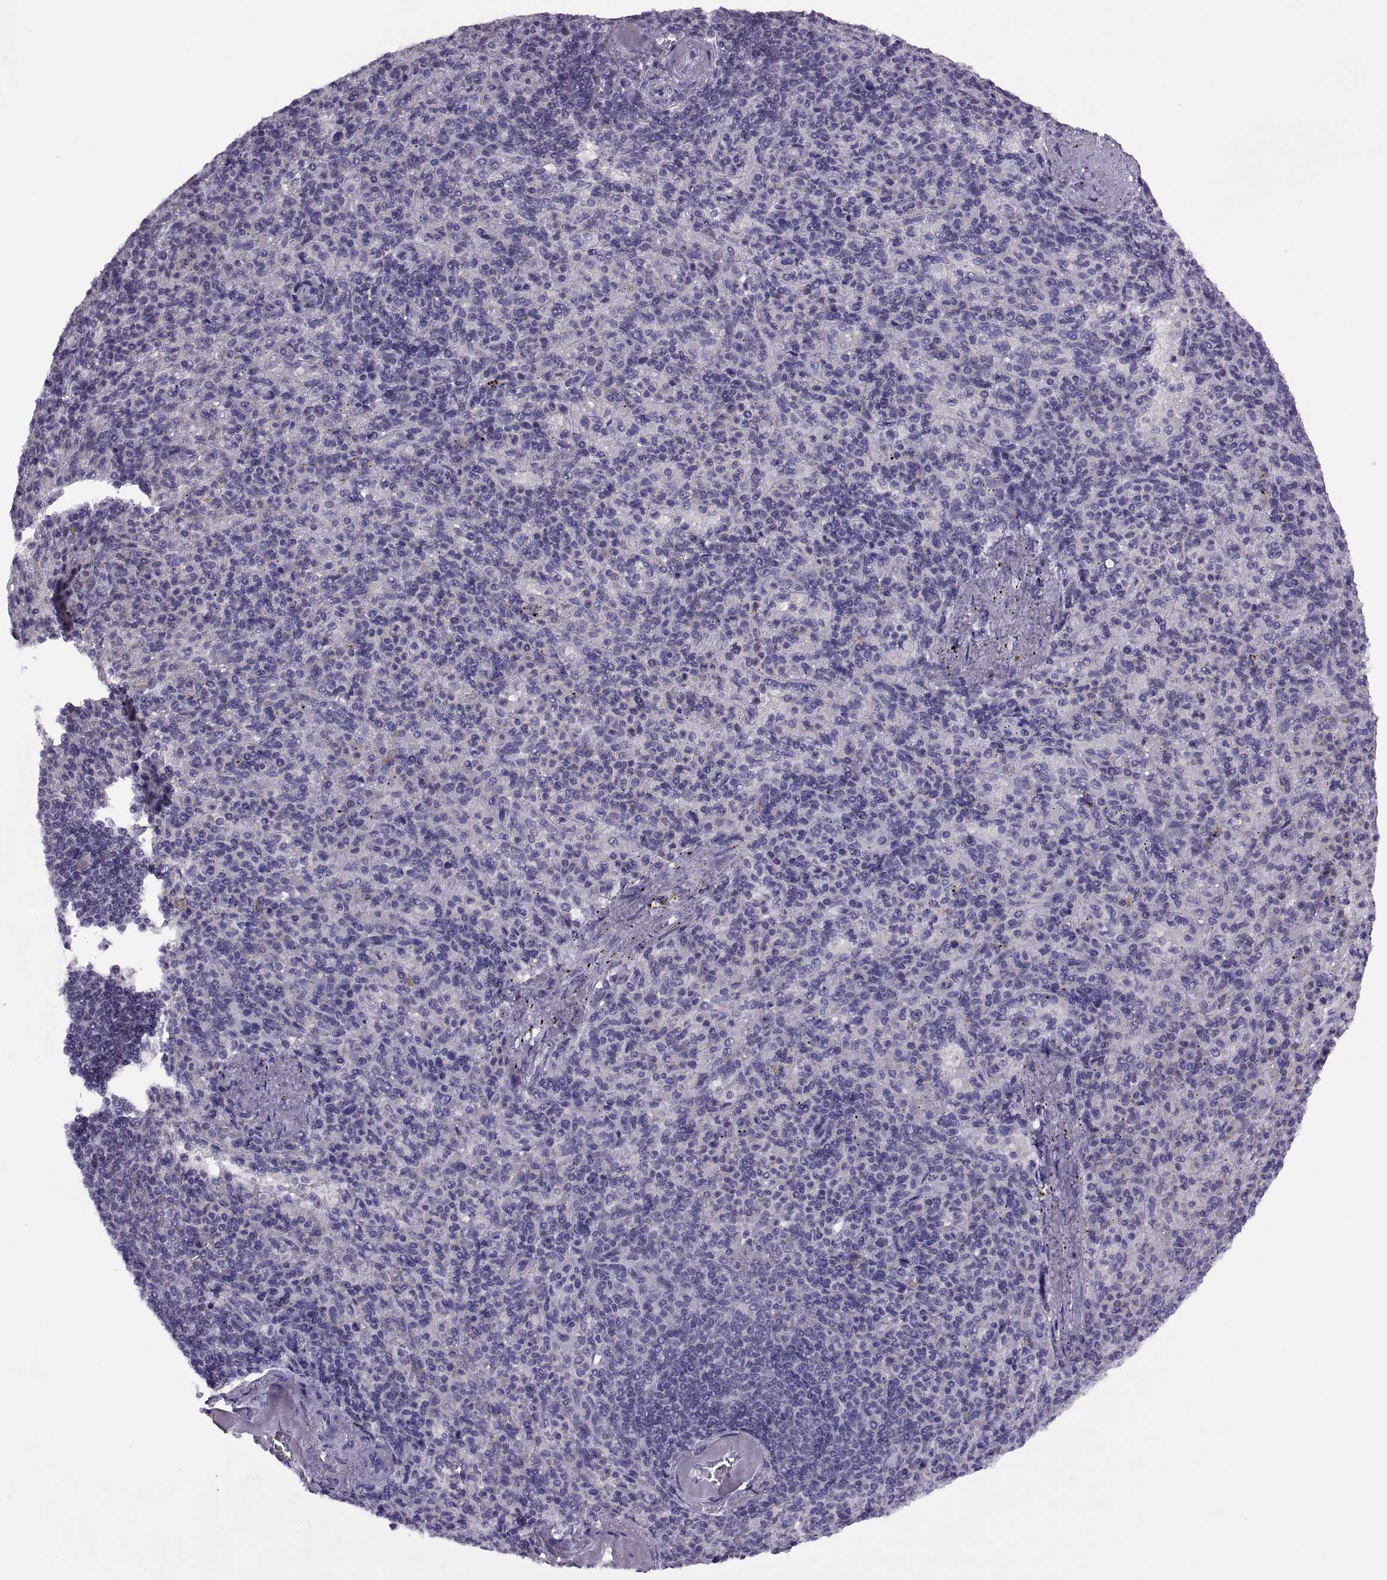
{"staining": {"intensity": "negative", "quantity": "none", "location": "none"}, "tissue": "spleen", "cell_type": "Cells in red pulp", "image_type": "normal", "snomed": [{"axis": "morphology", "description": "Normal tissue, NOS"}, {"axis": "topography", "description": "Spleen"}], "caption": "IHC of normal human spleen displays no positivity in cells in red pulp.", "gene": "SYNGR4", "patient": {"sex": "female", "age": 74}}